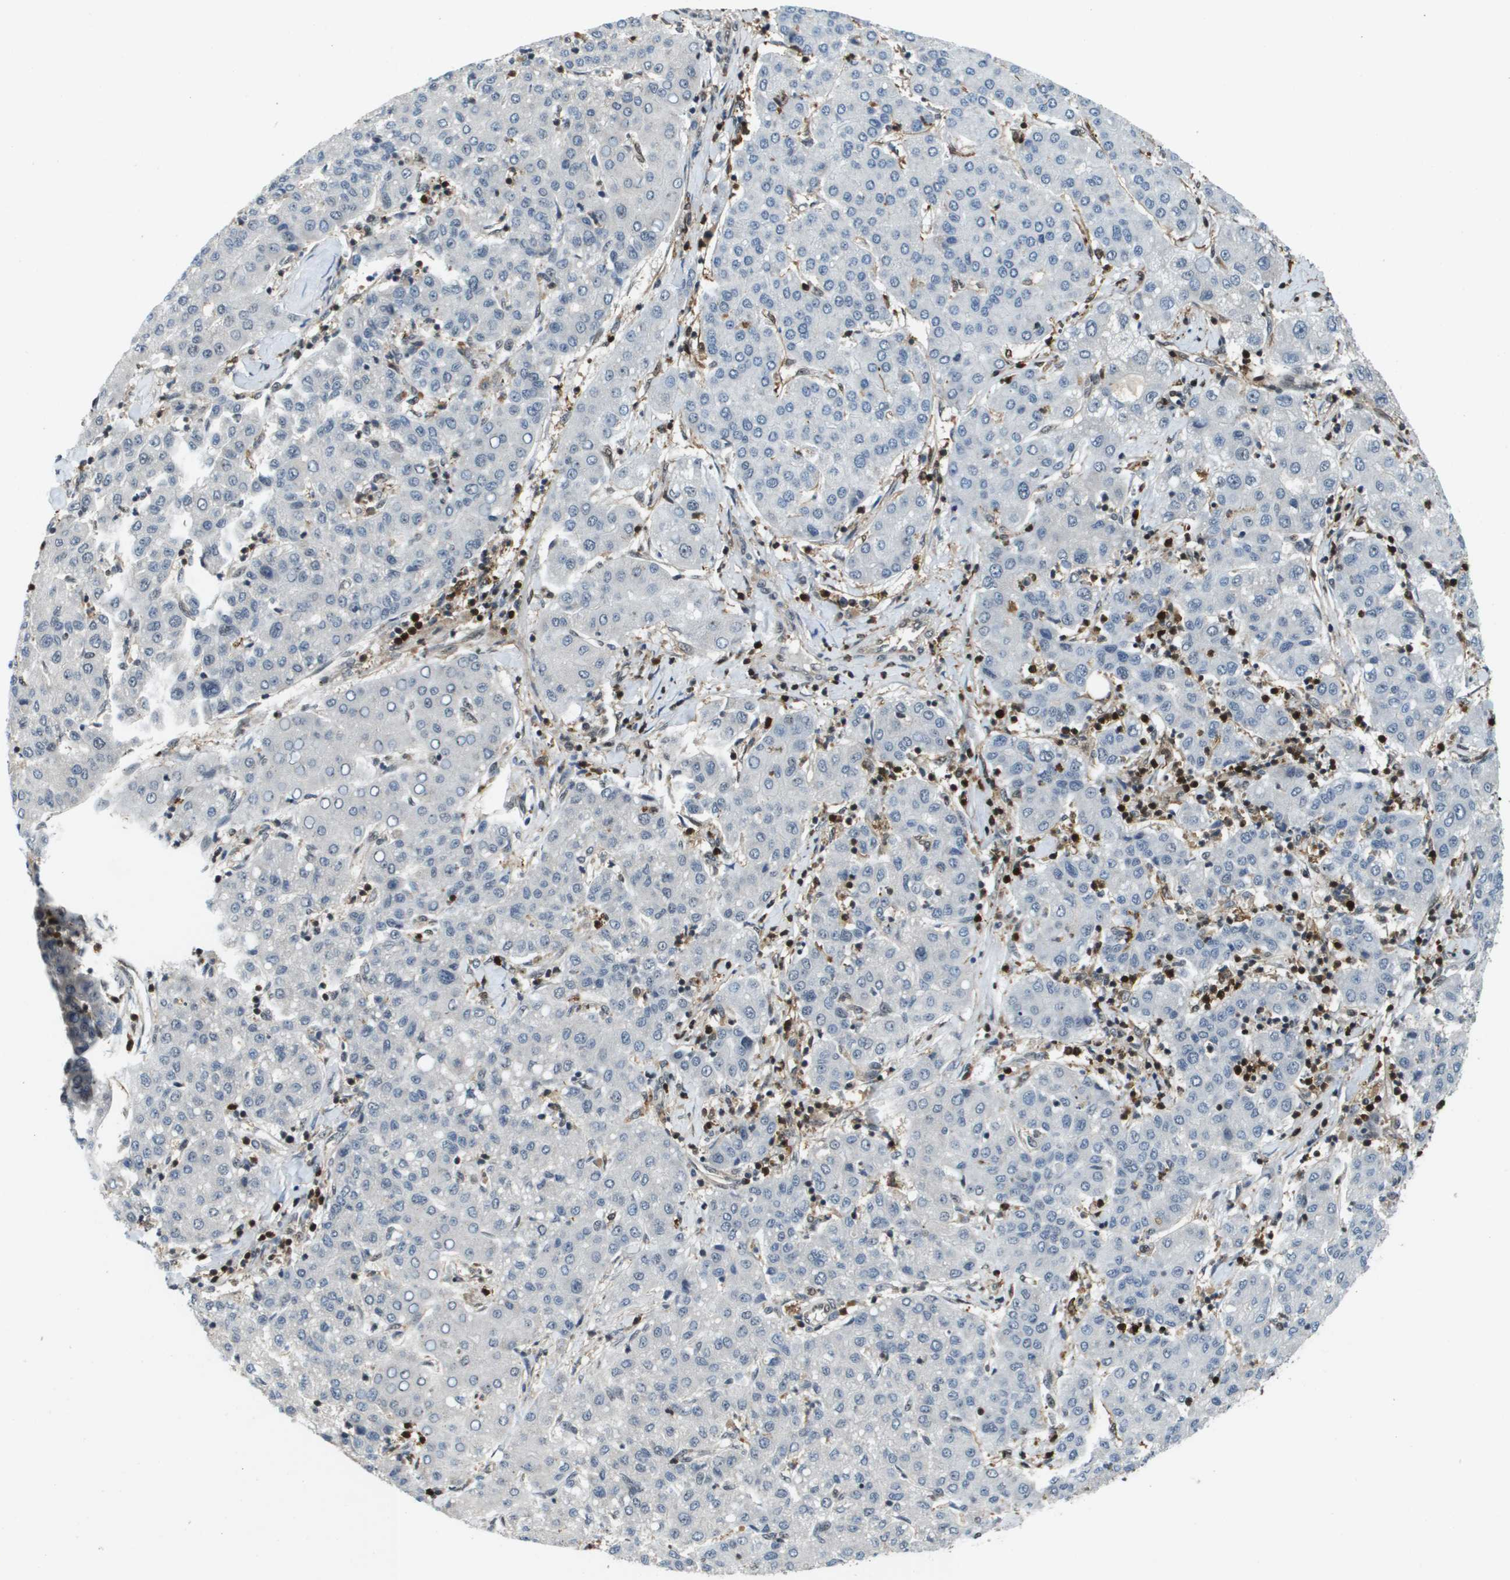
{"staining": {"intensity": "negative", "quantity": "none", "location": "none"}, "tissue": "liver cancer", "cell_type": "Tumor cells", "image_type": "cancer", "snomed": [{"axis": "morphology", "description": "Carcinoma, Hepatocellular, NOS"}, {"axis": "topography", "description": "Liver"}], "caption": "This micrograph is of liver hepatocellular carcinoma stained with IHC to label a protein in brown with the nuclei are counter-stained blue. There is no expression in tumor cells.", "gene": "EP400", "patient": {"sex": "male", "age": 65}}